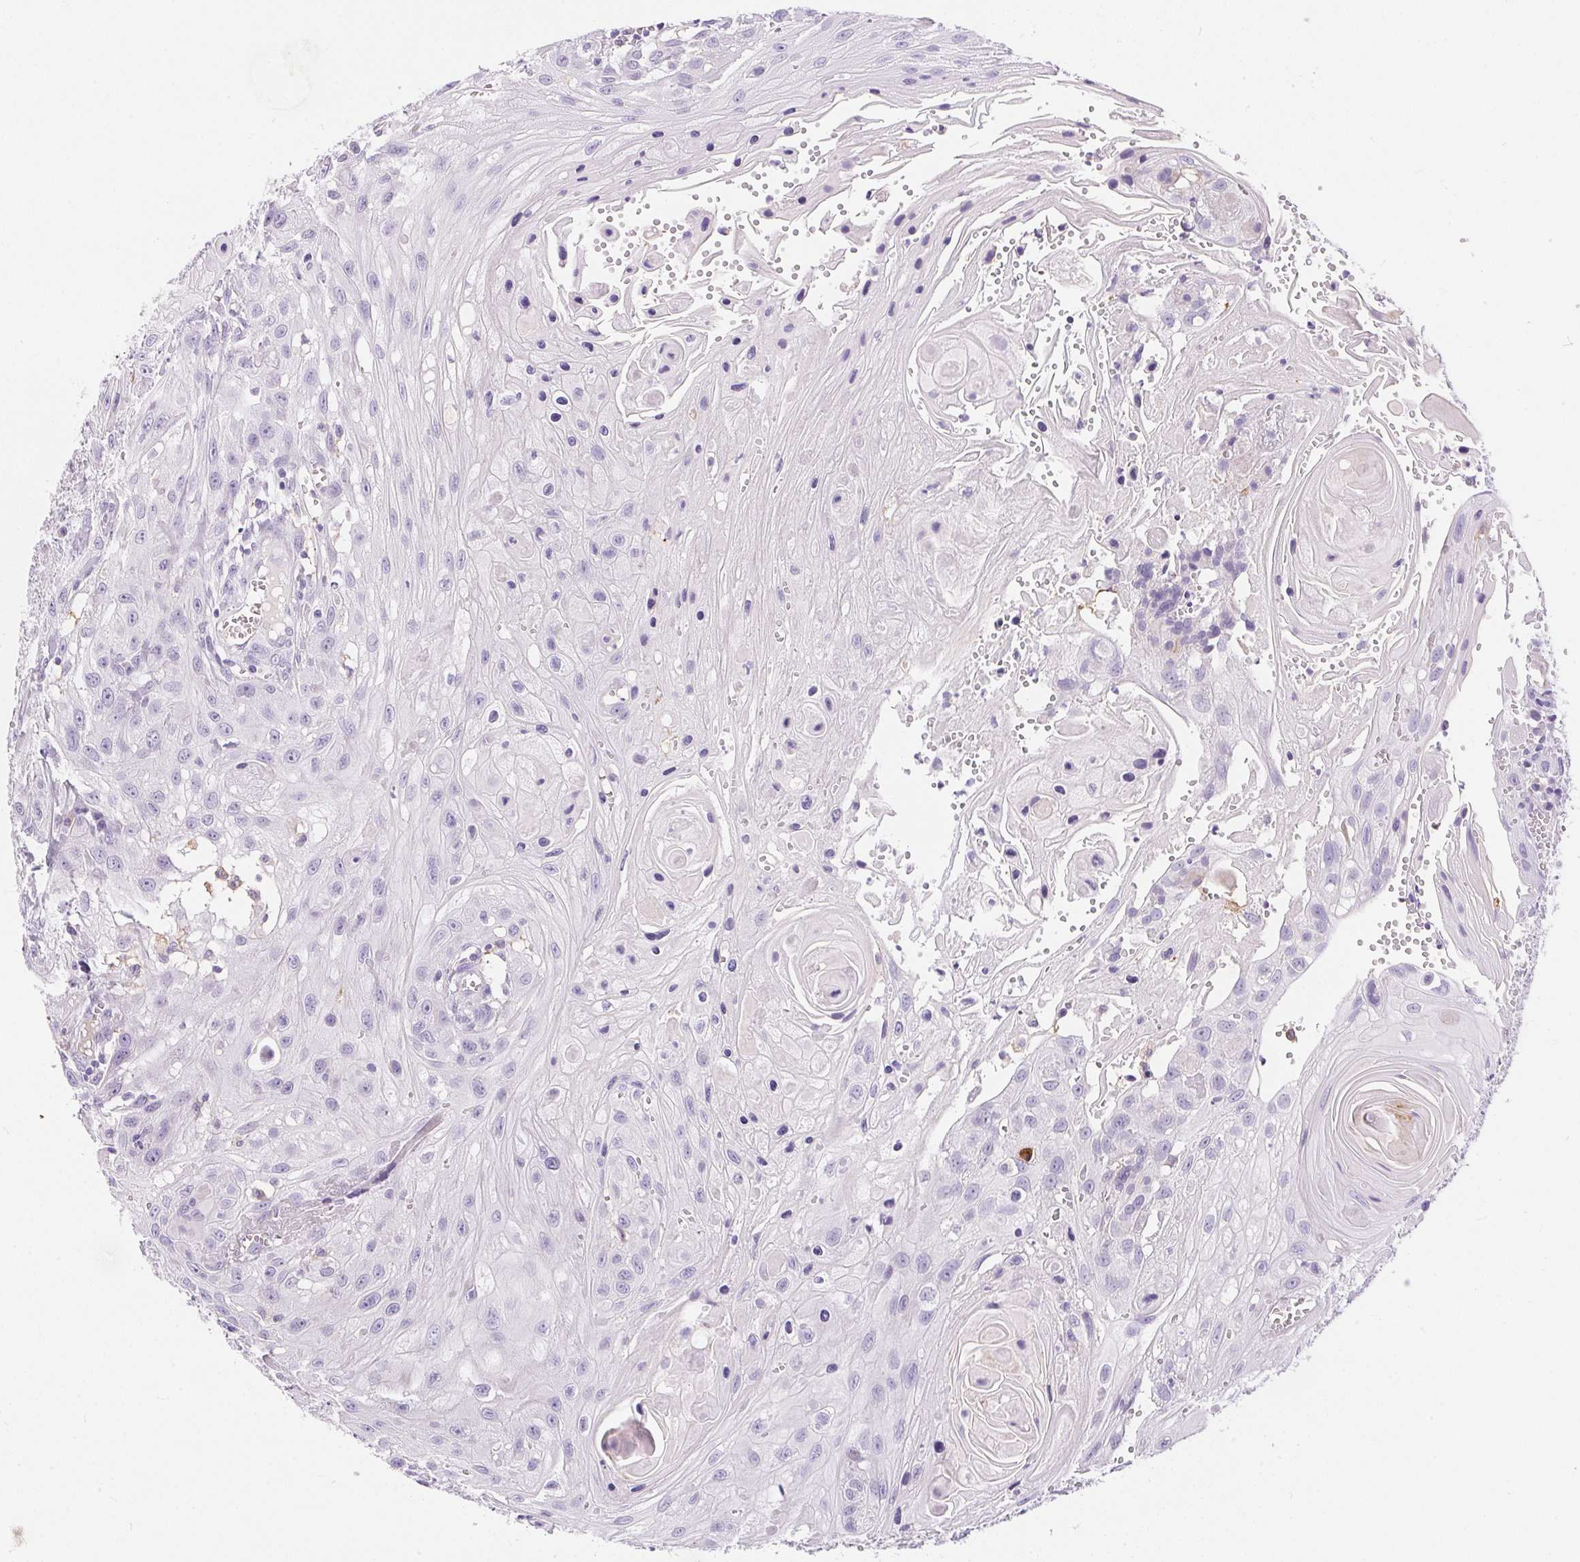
{"staining": {"intensity": "negative", "quantity": "none", "location": "none"}, "tissue": "head and neck cancer", "cell_type": "Tumor cells", "image_type": "cancer", "snomed": [{"axis": "morphology", "description": "Squamous cell carcinoma, NOS"}, {"axis": "topography", "description": "Oral tissue"}, {"axis": "topography", "description": "Head-Neck"}], "caption": "Head and neck squamous cell carcinoma was stained to show a protein in brown. There is no significant positivity in tumor cells.", "gene": "PNLIPRP3", "patient": {"sex": "male", "age": 58}}